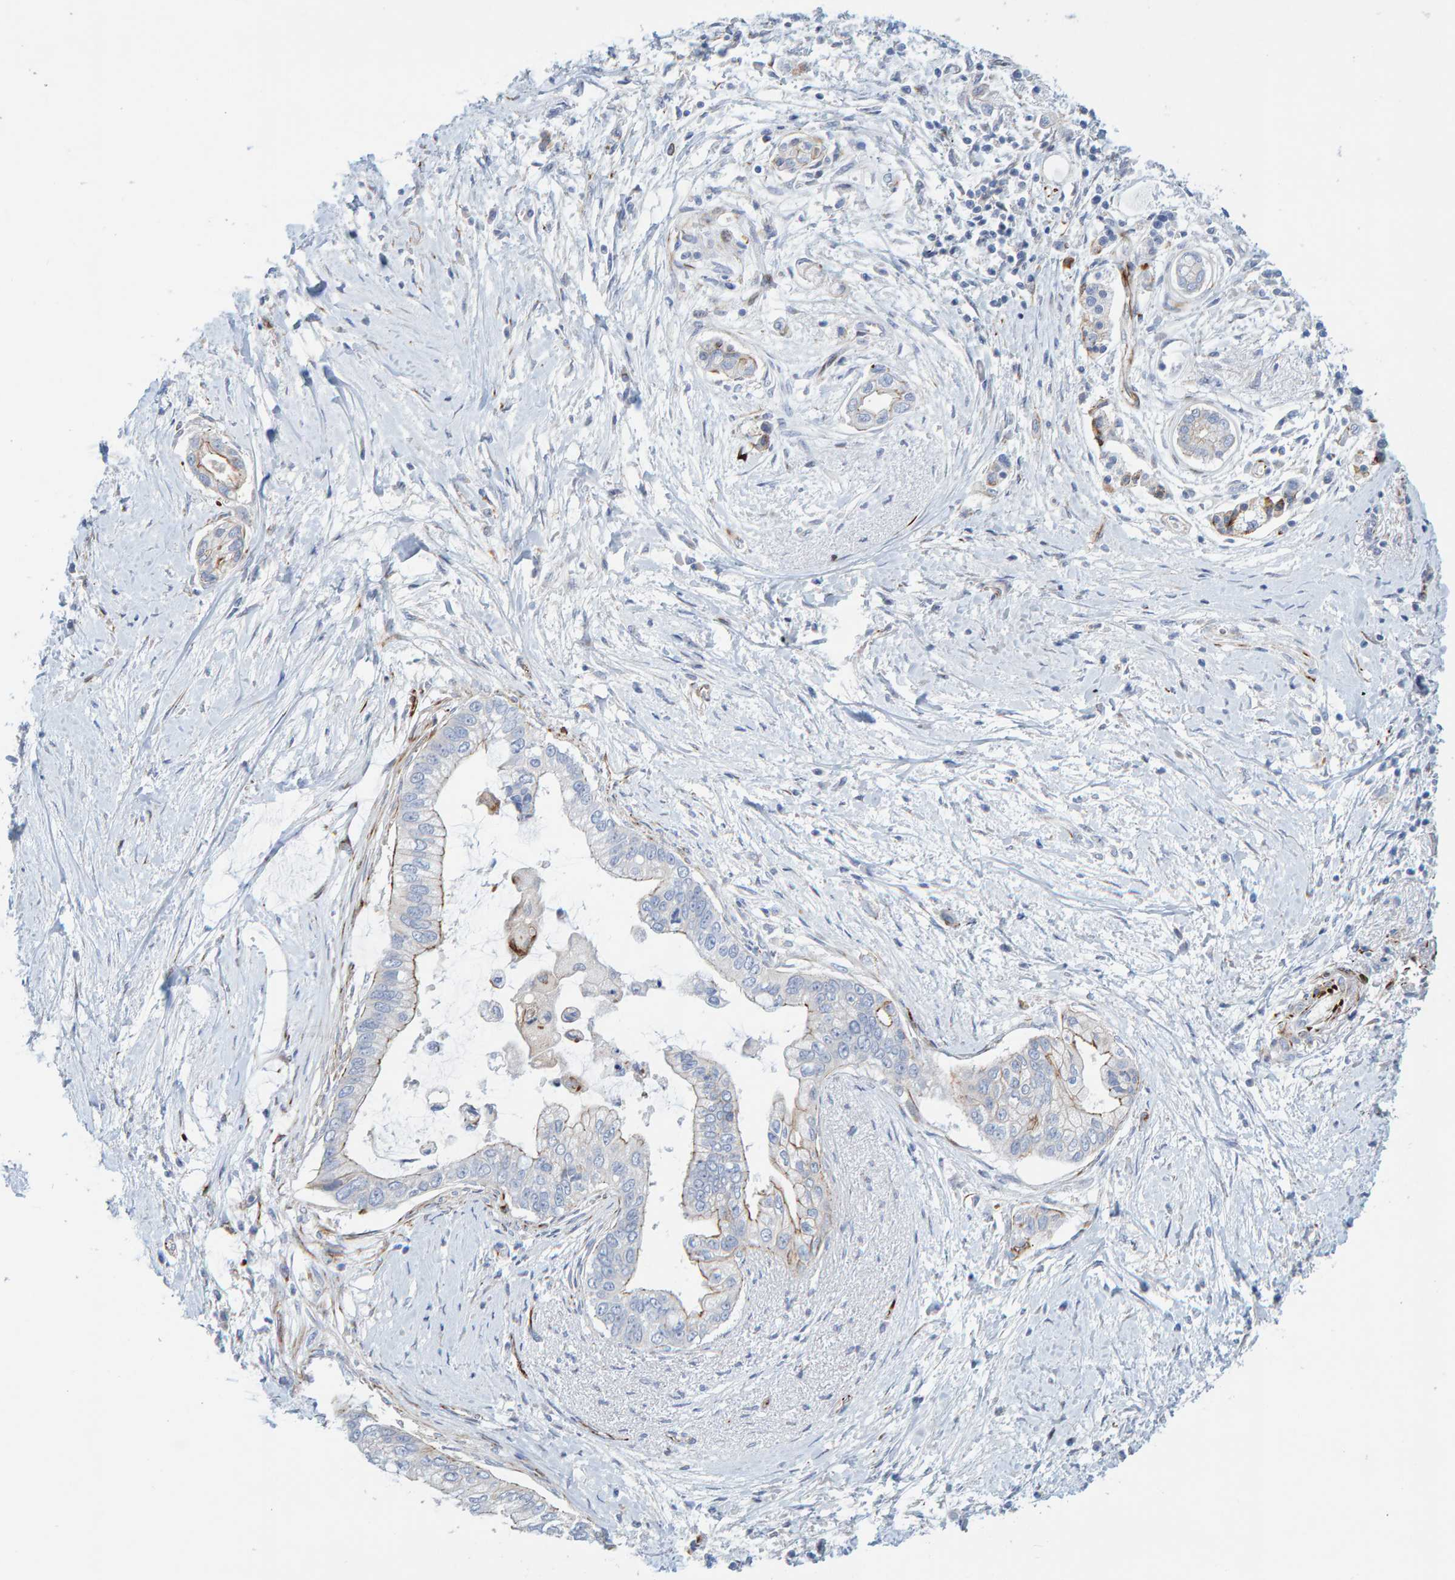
{"staining": {"intensity": "weak", "quantity": "<25%", "location": "cytoplasmic/membranous"}, "tissue": "pancreatic cancer", "cell_type": "Tumor cells", "image_type": "cancer", "snomed": [{"axis": "morphology", "description": "Adenocarcinoma, NOS"}, {"axis": "topography", "description": "Pancreas"}], "caption": "The immunohistochemistry (IHC) micrograph has no significant positivity in tumor cells of adenocarcinoma (pancreatic) tissue. The staining is performed using DAB brown chromogen with nuclei counter-stained in using hematoxylin.", "gene": "POLG2", "patient": {"sex": "male", "age": 59}}